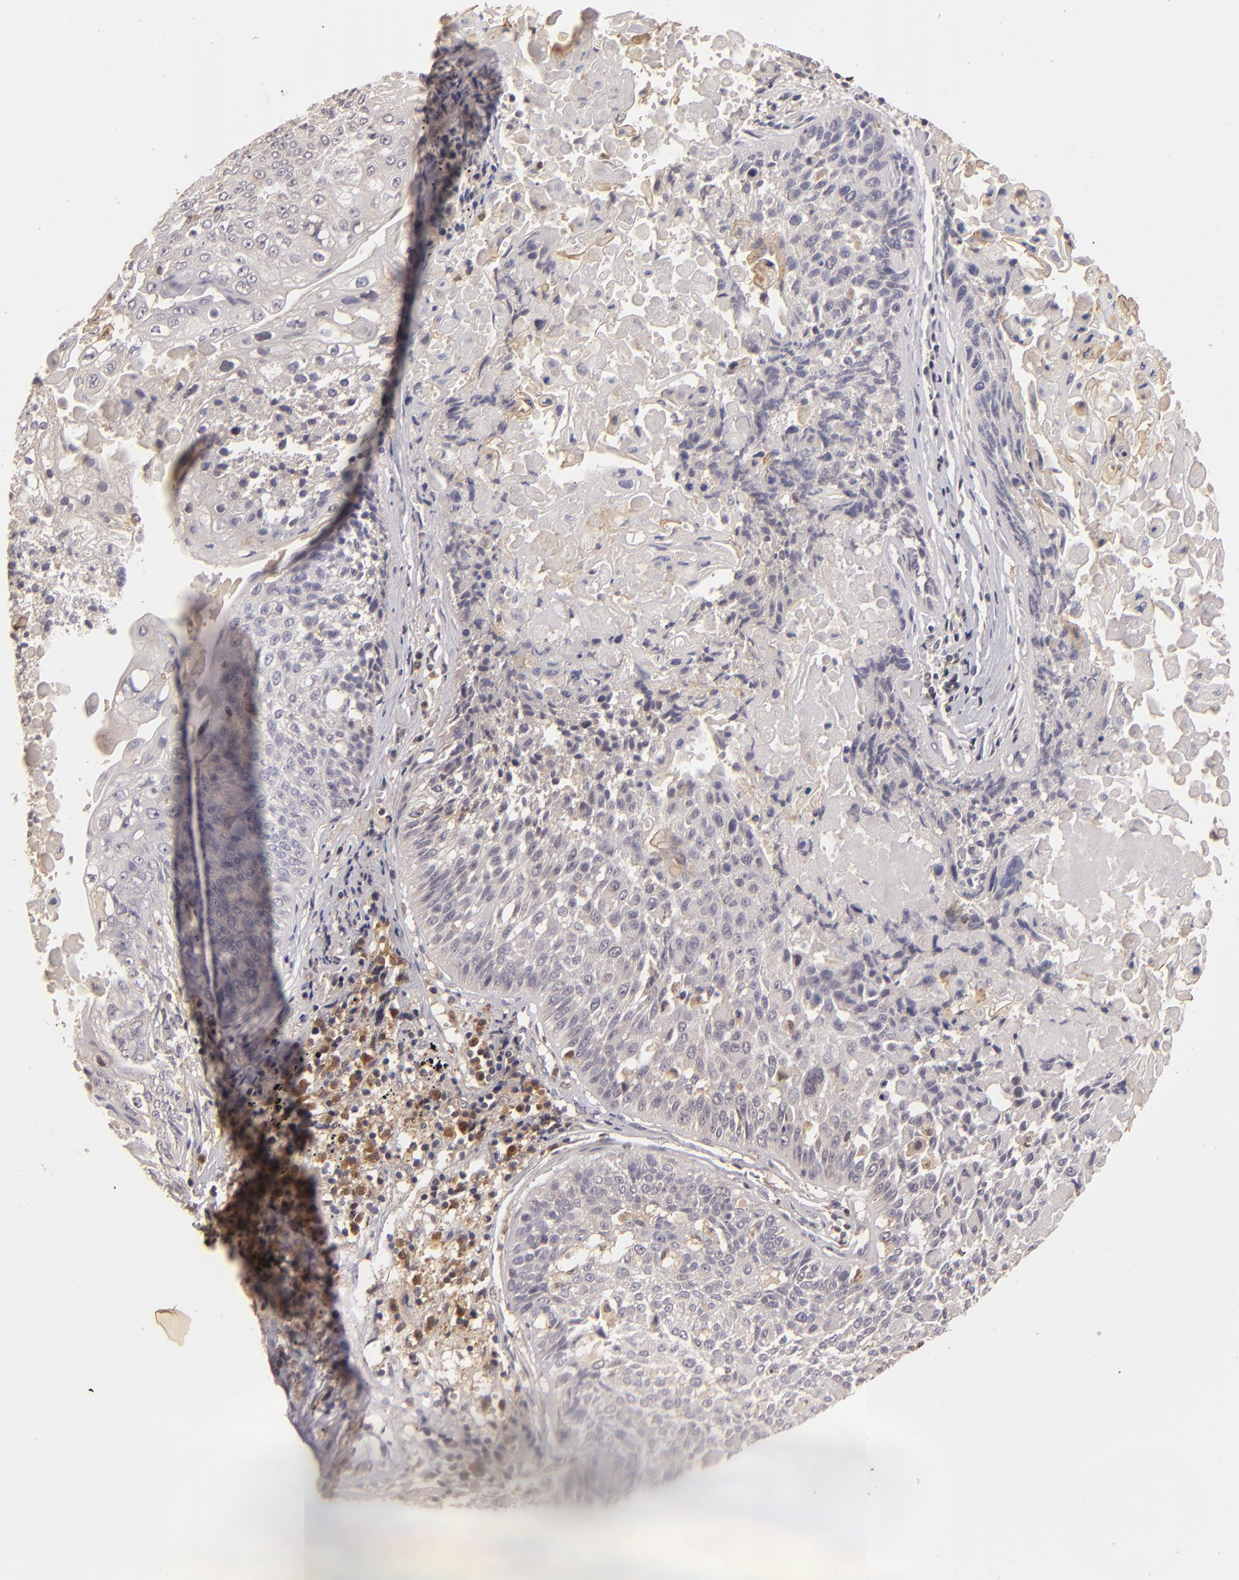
{"staining": {"intensity": "moderate", "quantity": ">75%", "location": "cytoplasmic/membranous"}, "tissue": "lung cancer", "cell_type": "Tumor cells", "image_type": "cancer", "snomed": [{"axis": "morphology", "description": "Adenocarcinoma, NOS"}, {"axis": "topography", "description": "Lung"}], "caption": "There is medium levels of moderate cytoplasmic/membranous expression in tumor cells of lung cancer, as demonstrated by immunohistochemical staining (brown color).", "gene": "PRKCD", "patient": {"sex": "male", "age": 60}}